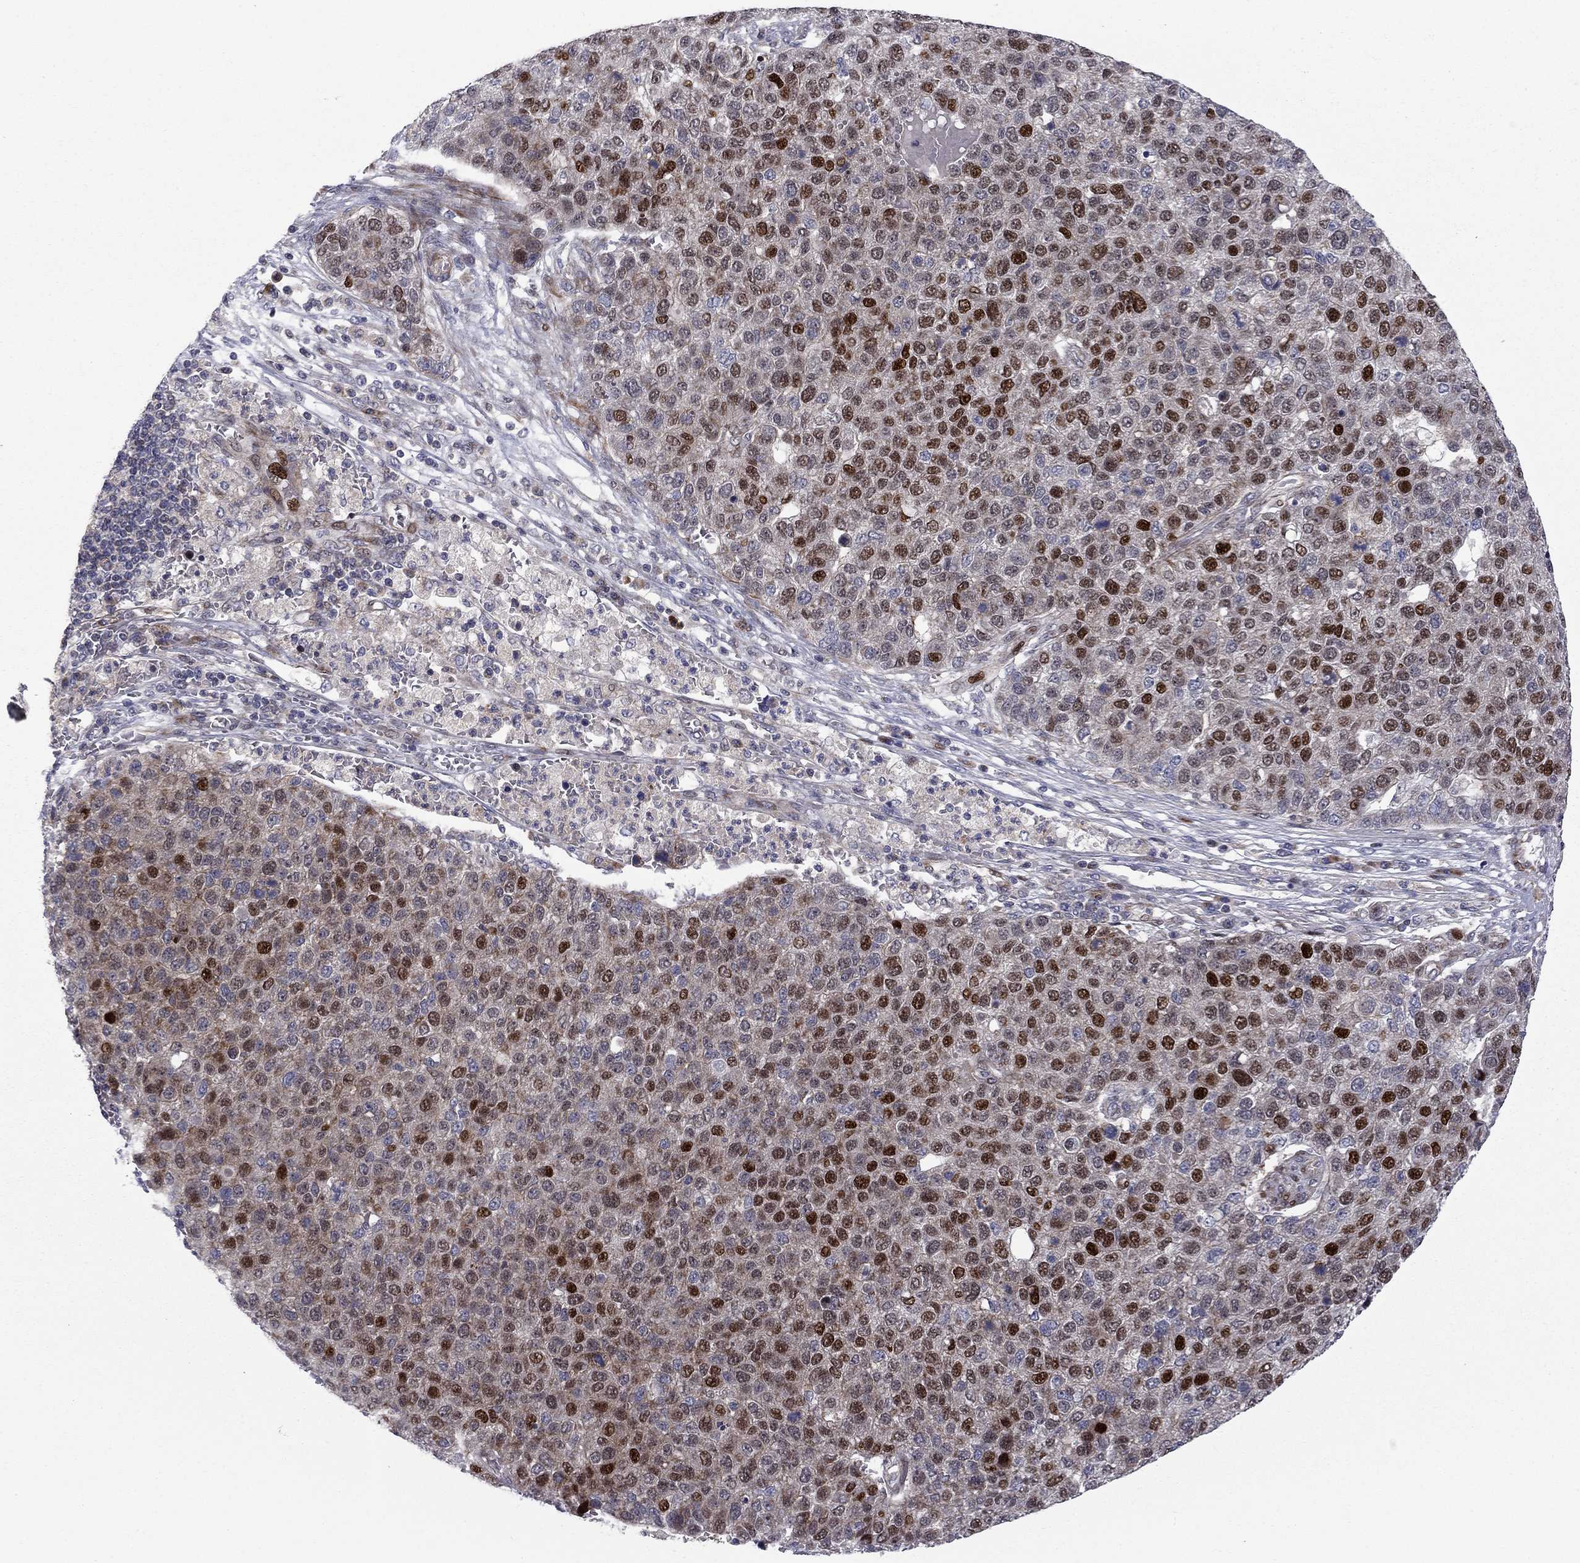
{"staining": {"intensity": "strong", "quantity": "25%-75%", "location": "nuclear"}, "tissue": "pancreatic cancer", "cell_type": "Tumor cells", "image_type": "cancer", "snomed": [{"axis": "morphology", "description": "Adenocarcinoma, NOS"}, {"axis": "topography", "description": "Pancreas"}], "caption": "Pancreatic cancer (adenocarcinoma) was stained to show a protein in brown. There is high levels of strong nuclear expression in approximately 25%-75% of tumor cells. (DAB IHC with brightfield microscopy, high magnification).", "gene": "MIOS", "patient": {"sex": "female", "age": 61}}